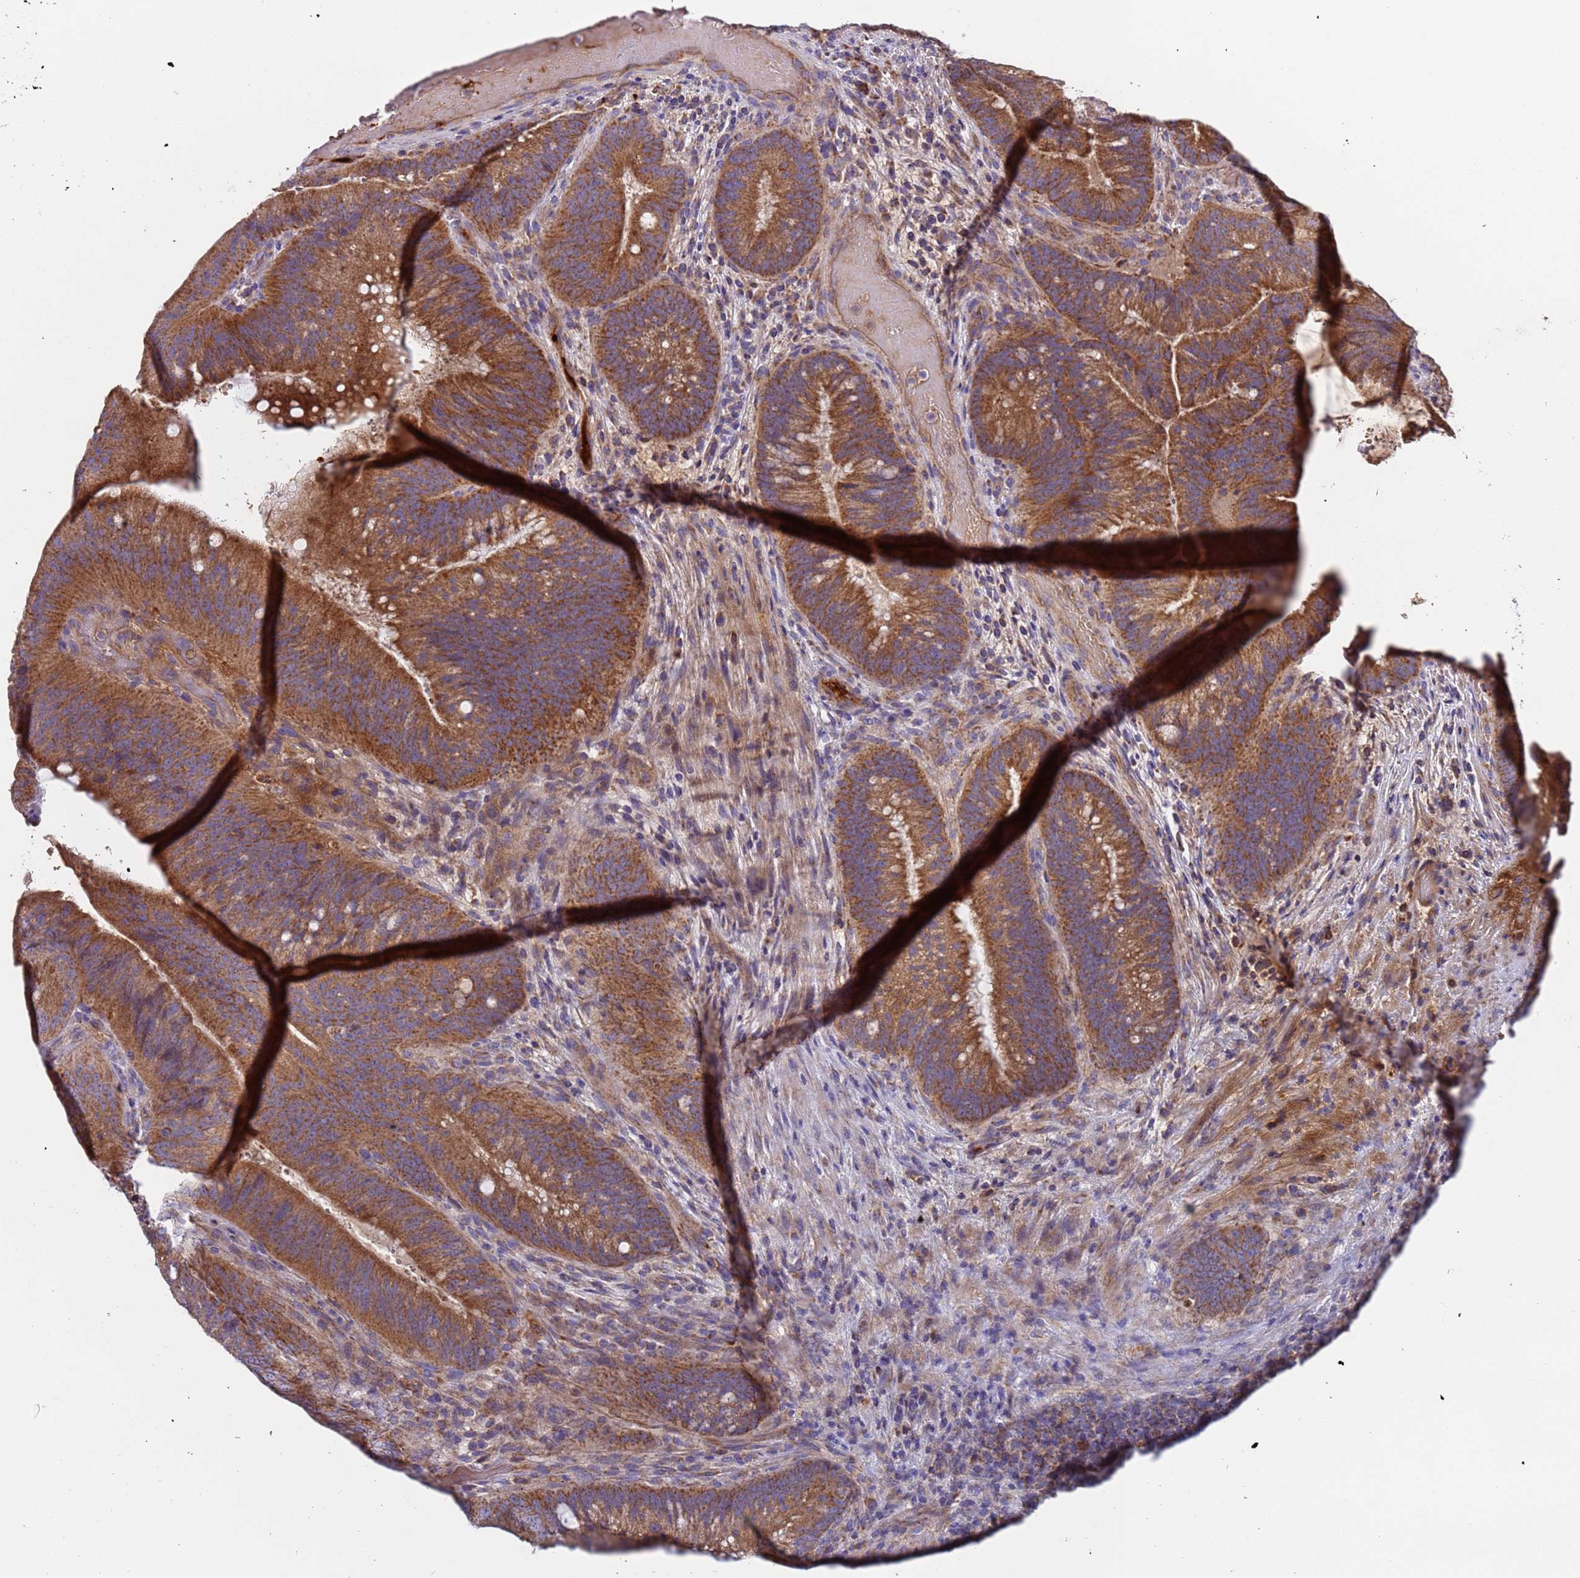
{"staining": {"intensity": "strong", "quantity": ">75%", "location": "cytoplasmic/membranous"}, "tissue": "colorectal cancer", "cell_type": "Tumor cells", "image_type": "cancer", "snomed": [{"axis": "morphology", "description": "Adenocarcinoma, NOS"}, {"axis": "topography", "description": "Colon"}], "caption": "Colorectal cancer (adenocarcinoma) tissue shows strong cytoplasmic/membranous expression in approximately >75% of tumor cells", "gene": "TMEM126A", "patient": {"sex": "female", "age": 43}}